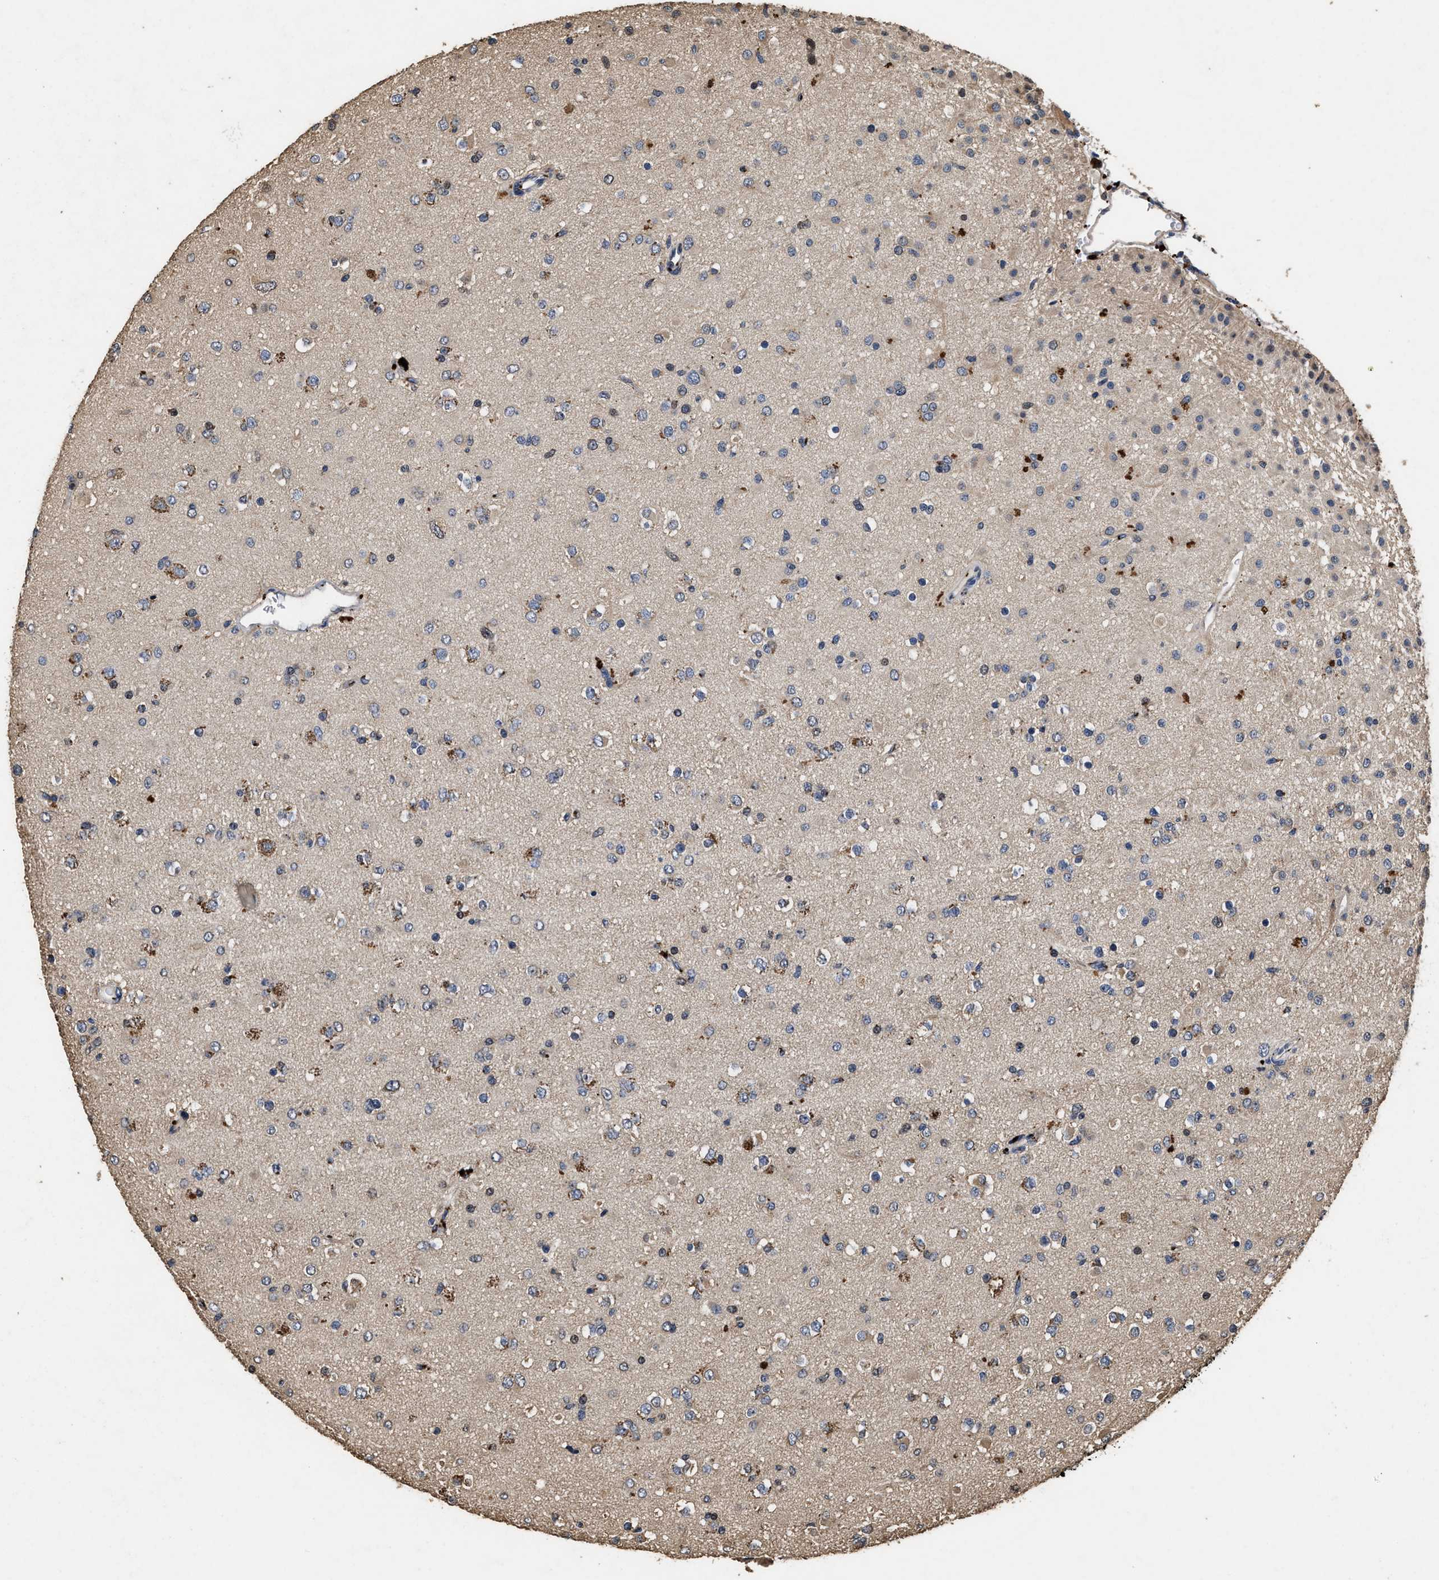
{"staining": {"intensity": "moderate", "quantity": "25%-75%", "location": "cytoplasmic/membranous"}, "tissue": "glioma", "cell_type": "Tumor cells", "image_type": "cancer", "snomed": [{"axis": "morphology", "description": "Glioma, malignant, Low grade"}, {"axis": "topography", "description": "Brain"}], "caption": "Immunohistochemical staining of malignant glioma (low-grade) reveals medium levels of moderate cytoplasmic/membranous expression in about 25%-75% of tumor cells. The staining was performed using DAB (3,3'-diaminobenzidine), with brown indicating positive protein expression. Nuclei are stained blue with hematoxylin.", "gene": "TPST2", "patient": {"sex": "male", "age": 65}}